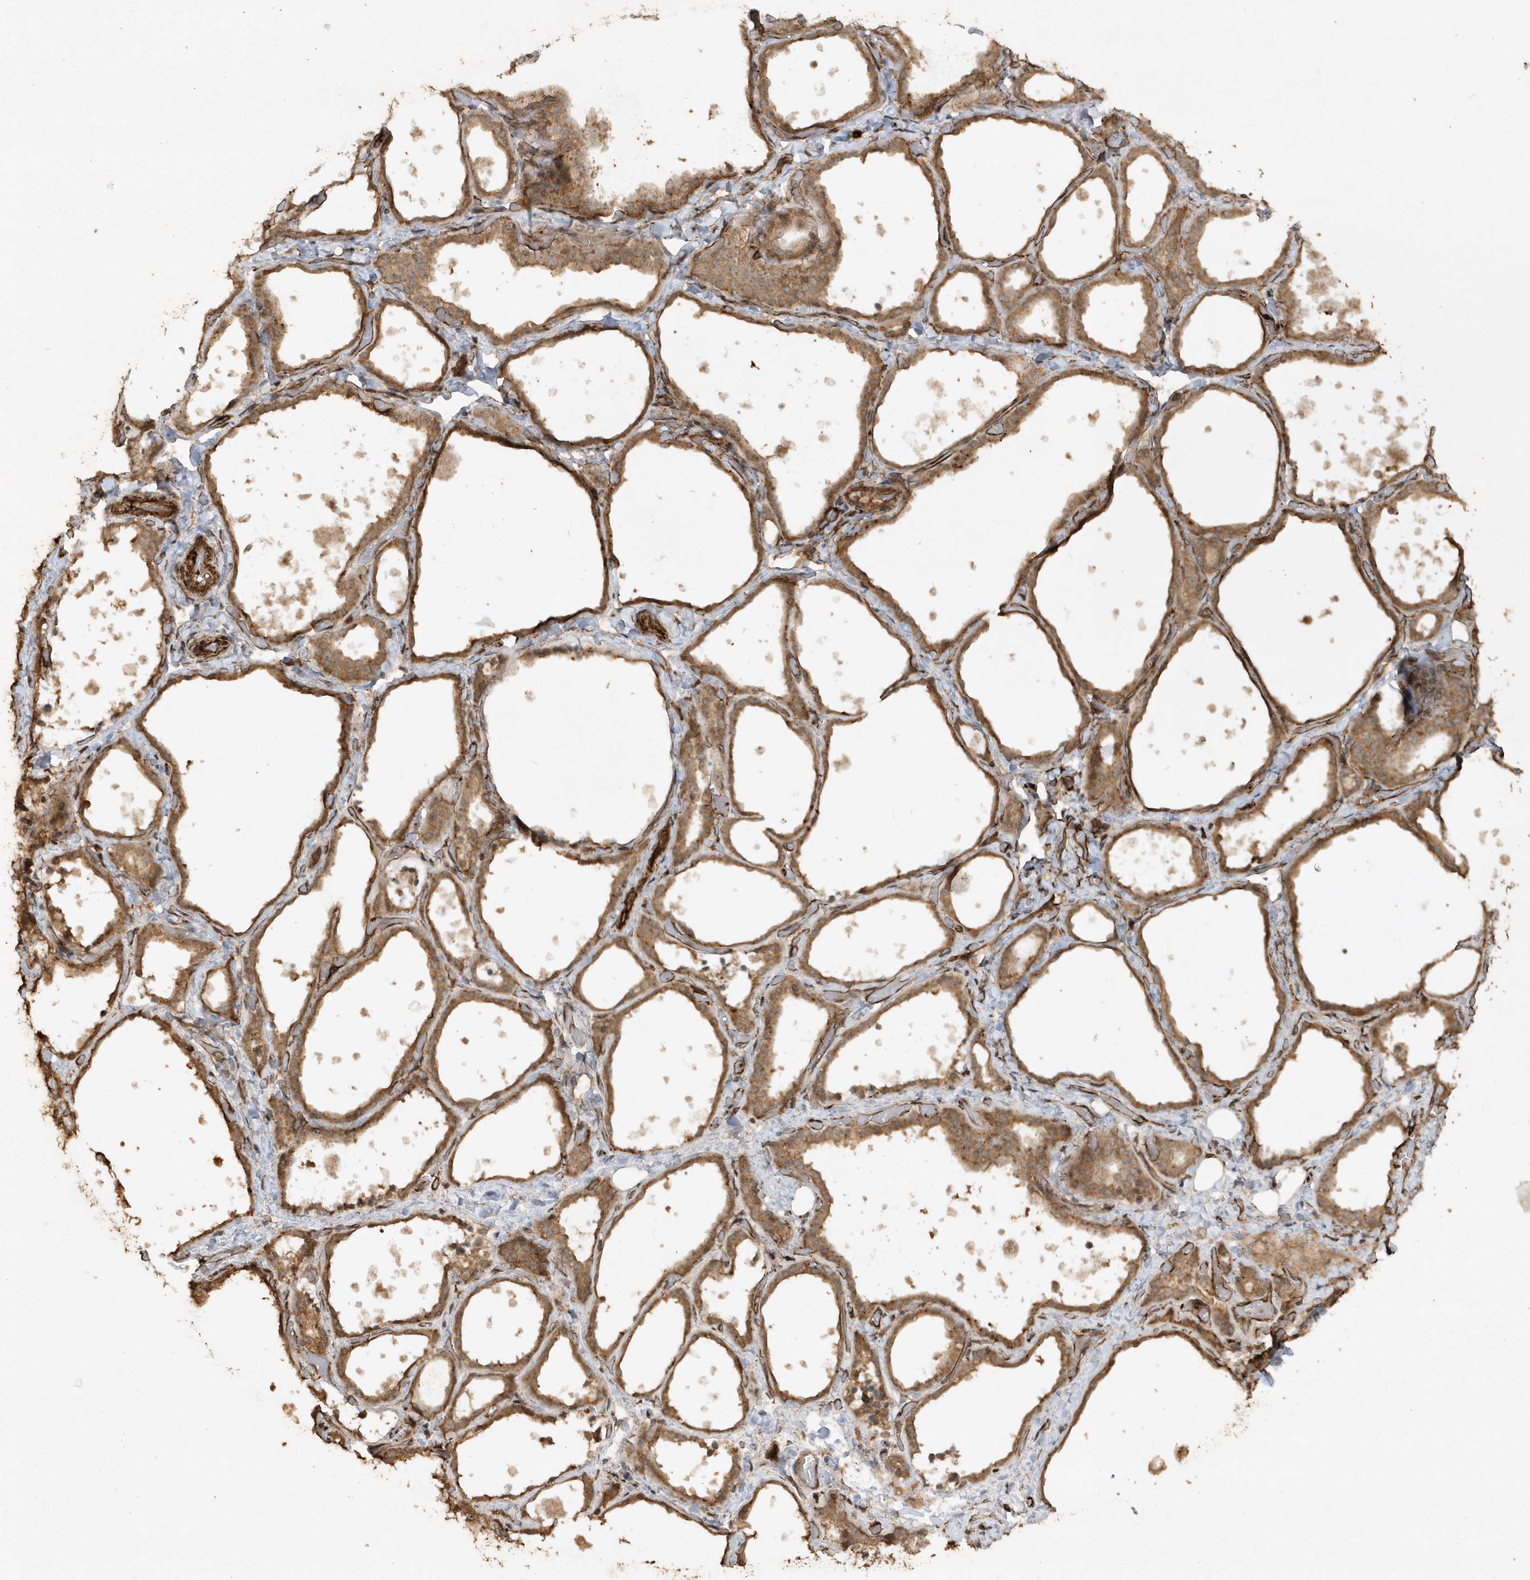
{"staining": {"intensity": "moderate", "quantity": ">75%", "location": "cytoplasmic/membranous"}, "tissue": "thyroid gland", "cell_type": "Glandular cells", "image_type": "normal", "snomed": [{"axis": "morphology", "description": "Normal tissue, NOS"}, {"axis": "topography", "description": "Thyroid gland"}], "caption": "IHC (DAB (3,3'-diaminobenzidine)) staining of unremarkable human thyroid gland shows moderate cytoplasmic/membranous protein staining in approximately >75% of glandular cells.", "gene": "AVPI1", "patient": {"sex": "female", "age": 44}}